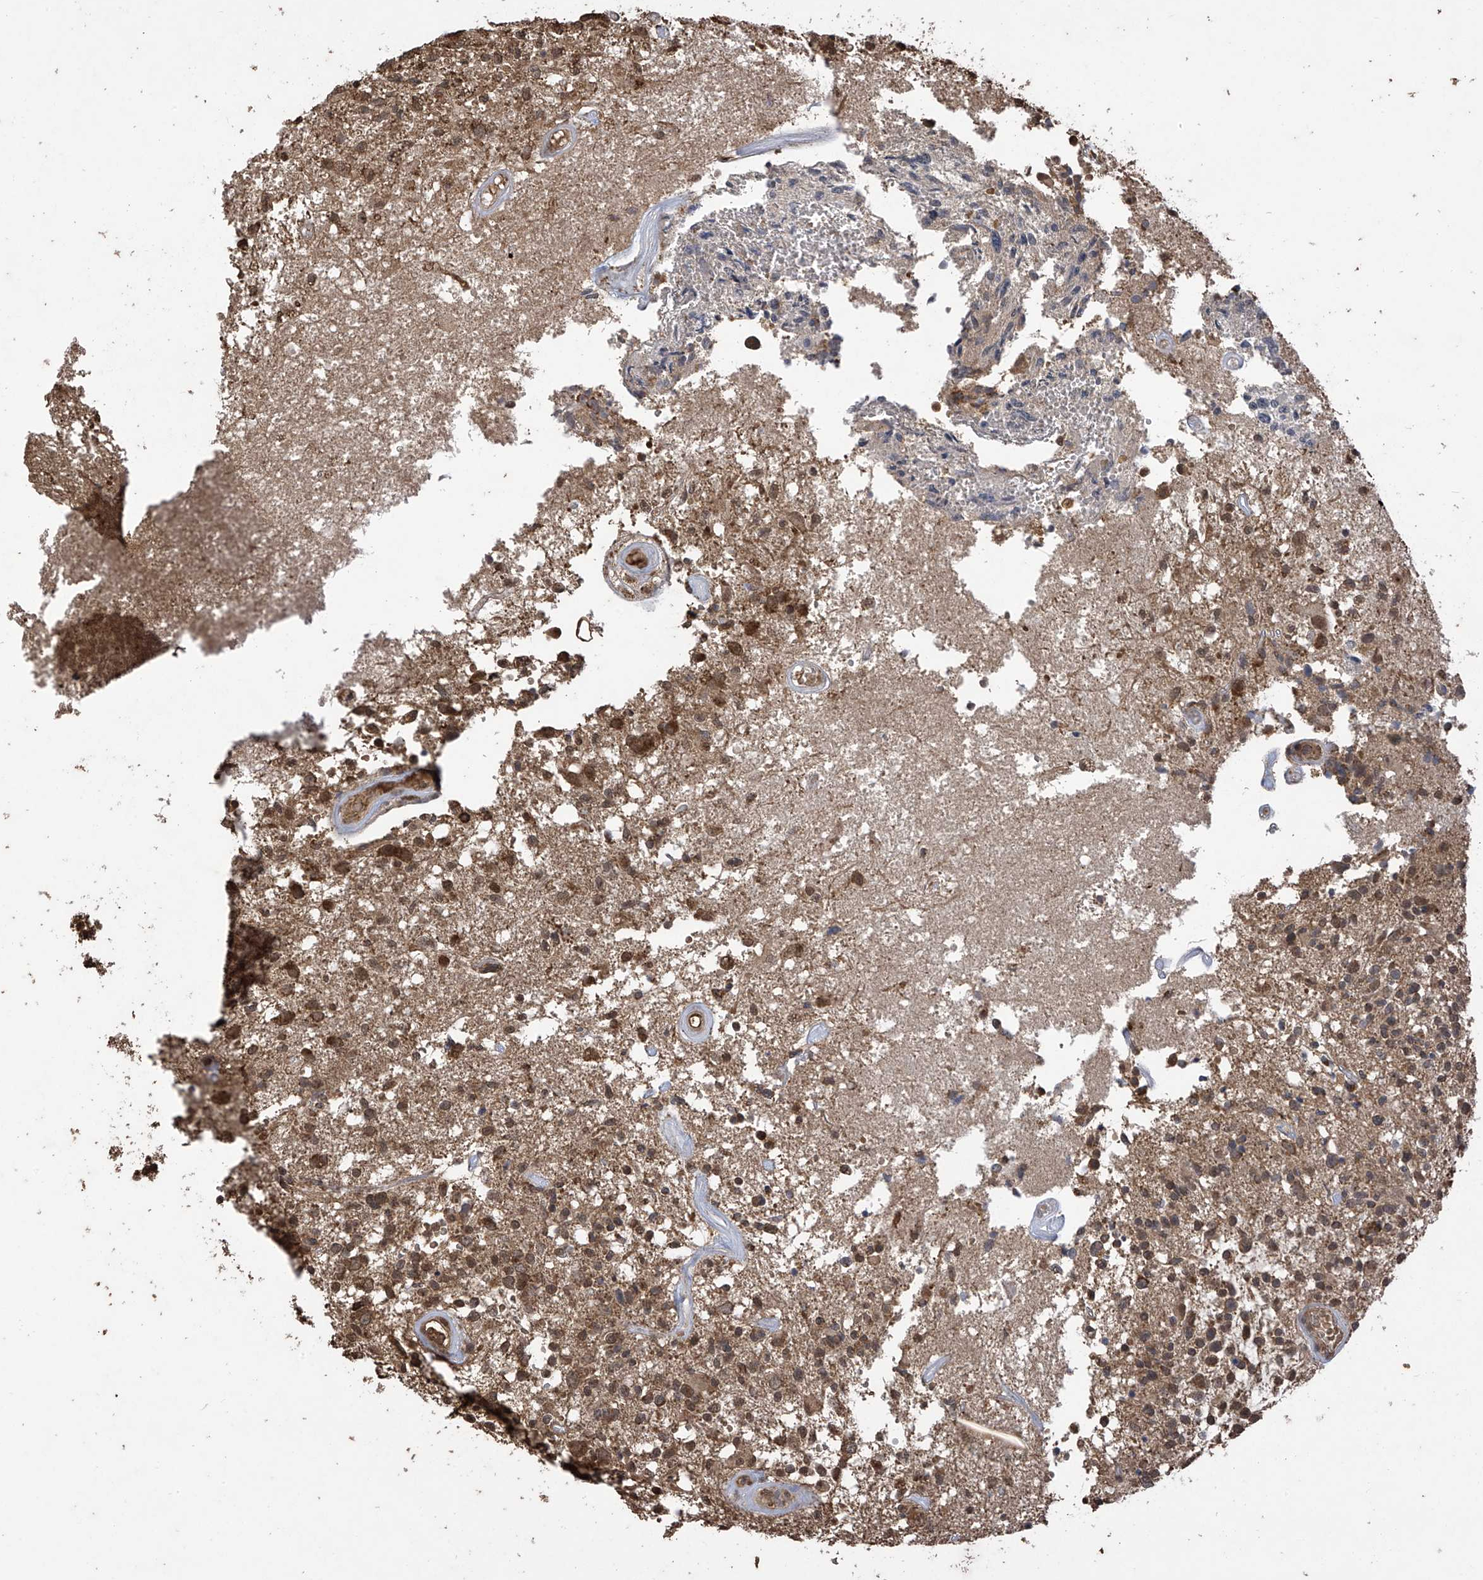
{"staining": {"intensity": "weak", "quantity": "25%-75%", "location": "cytoplasmic/membranous"}, "tissue": "glioma", "cell_type": "Tumor cells", "image_type": "cancer", "snomed": [{"axis": "morphology", "description": "Glioma, malignant, High grade"}, {"axis": "morphology", "description": "Glioblastoma, NOS"}, {"axis": "topography", "description": "Brain"}], "caption": "IHC staining of glioma, which shows low levels of weak cytoplasmic/membranous positivity in about 25%-75% of tumor cells indicating weak cytoplasmic/membranous protein expression. The staining was performed using DAB (3,3'-diaminobenzidine) (brown) for protein detection and nuclei were counterstained in hematoxylin (blue).", "gene": "PNPT1", "patient": {"sex": "male", "age": 60}}